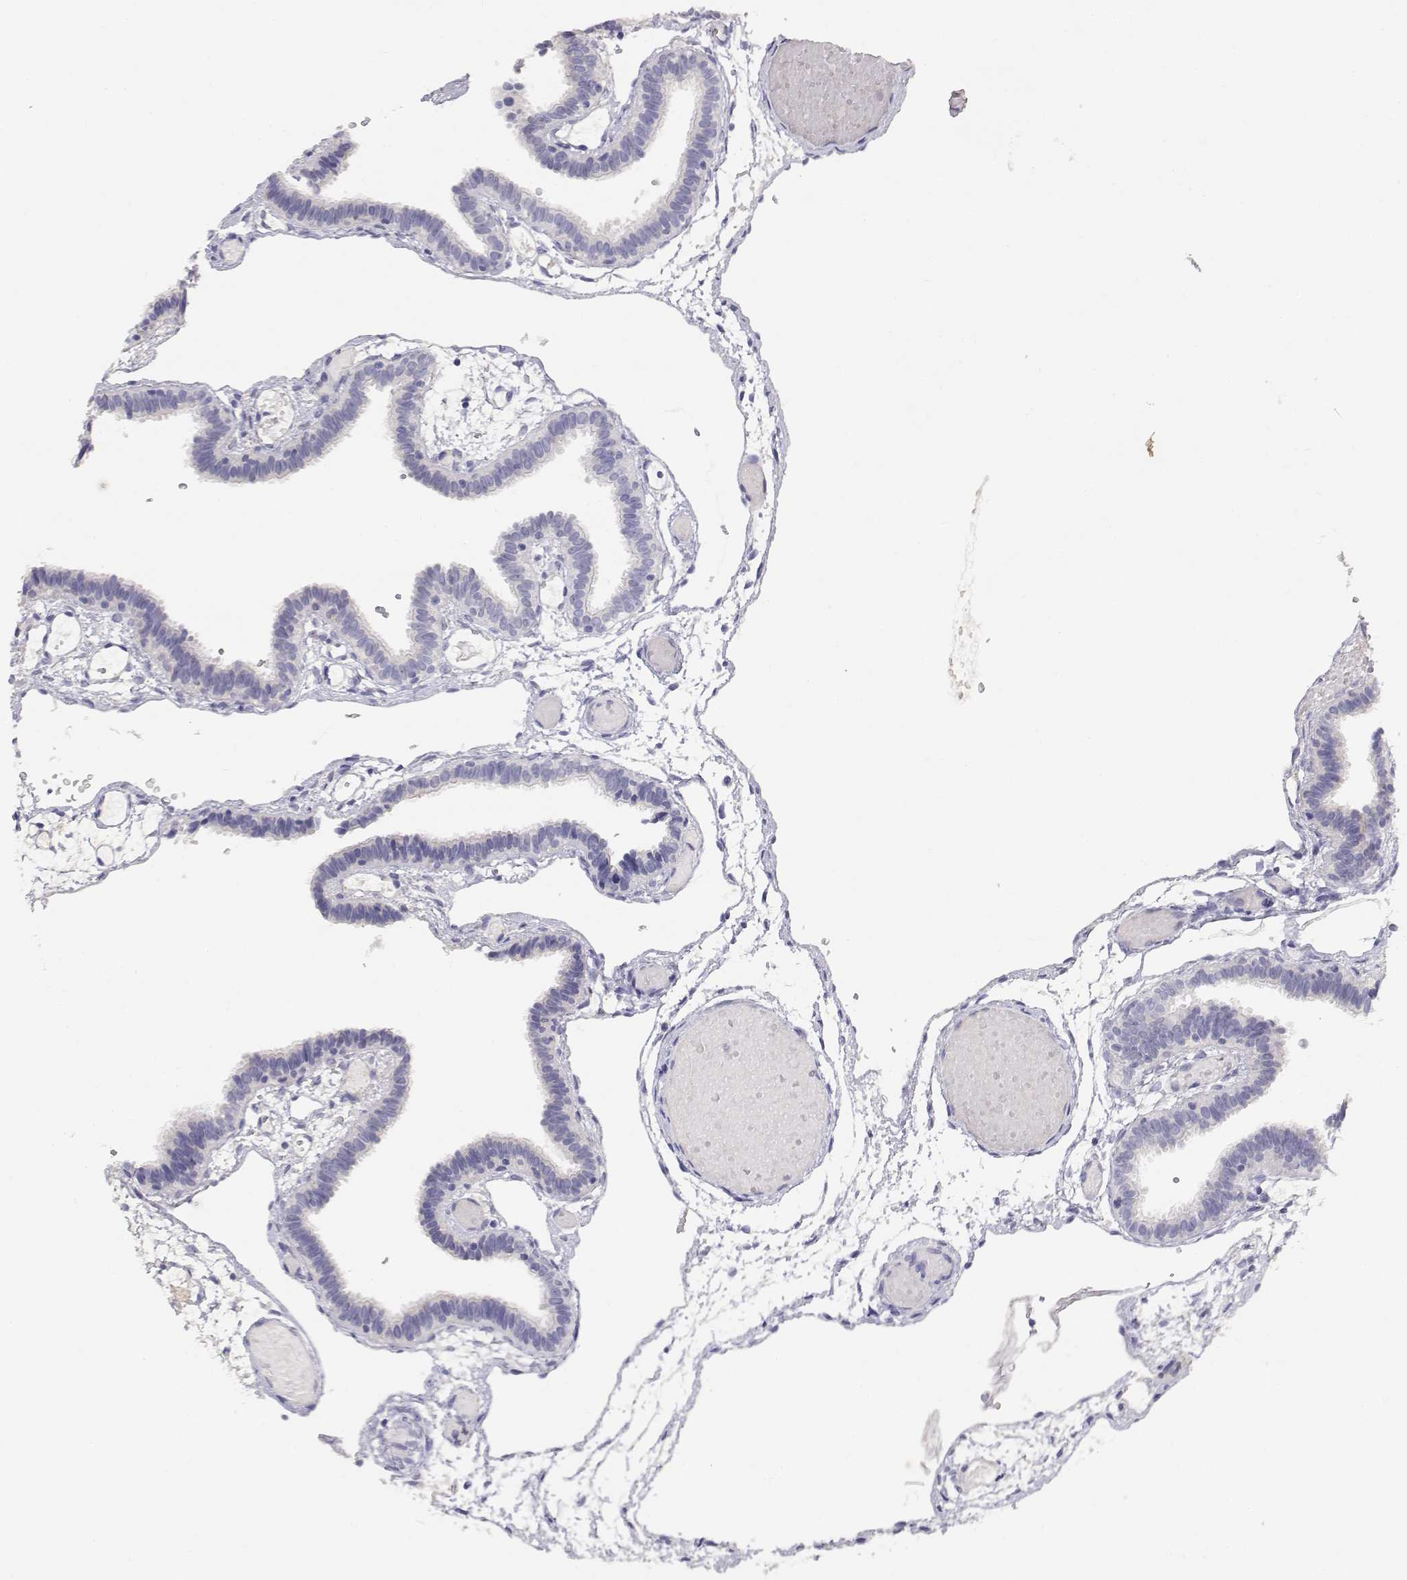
{"staining": {"intensity": "negative", "quantity": "none", "location": "none"}, "tissue": "fallopian tube", "cell_type": "Glandular cells", "image_type": "normal", "snomed": [{"axis": "morphology", "description": "Normal tissue, NOS"}, {"axis": "topography", "description": "Fallopian tube"}], "caption": "A micrograph of human fallopian tube is negative for staining in glandular cells. (DAB (3,3'-diaminobenzidine) IHC, high magnification).", "gene": "ADA", "patient": {"sex": "female", "age": 37}}